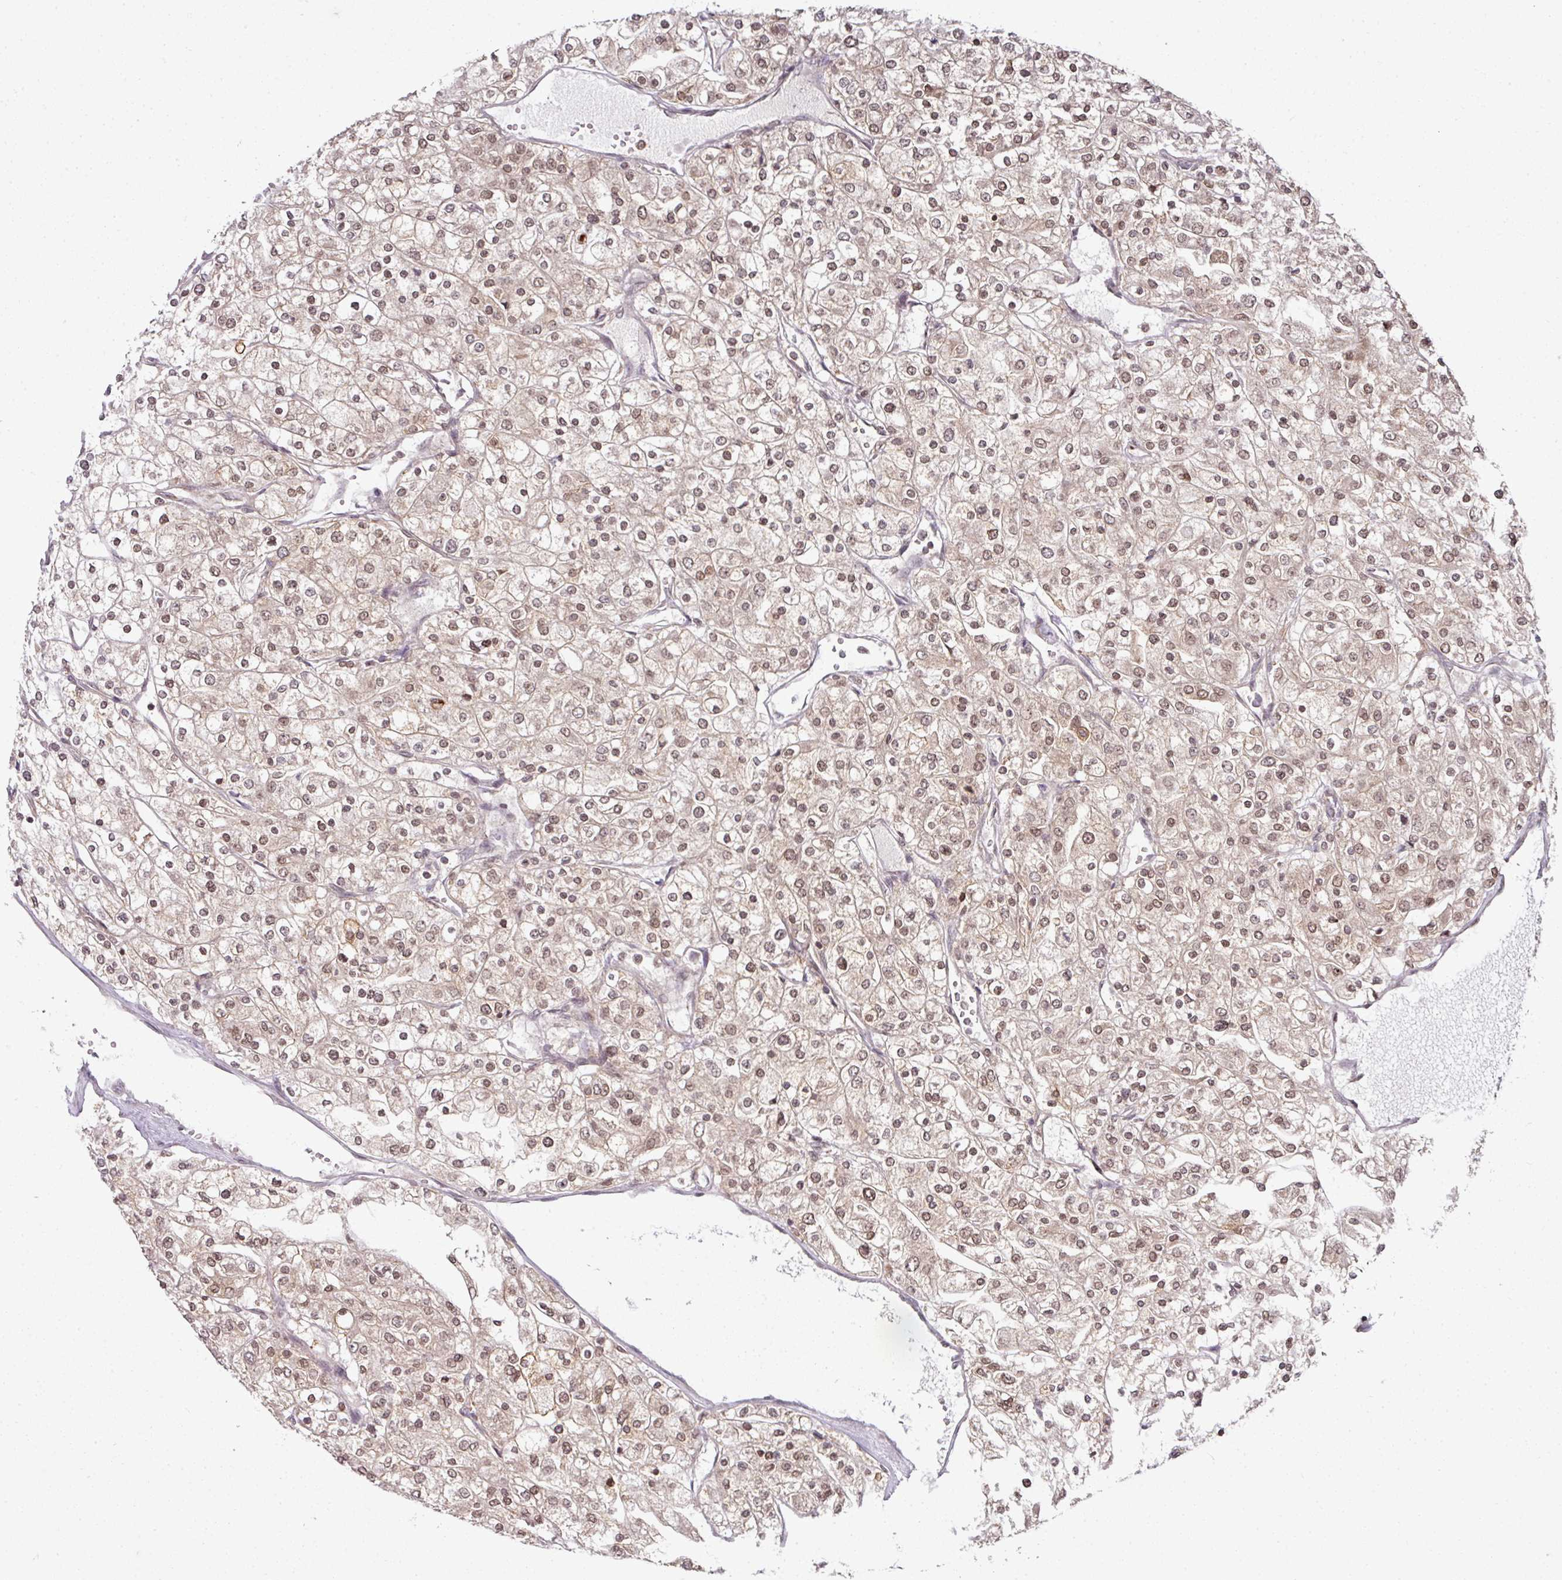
{"staining": {"intensity": "moderate", "quantity": ">75%", "location": "cytoplasmic/membranous,nuclear"}, "tissue": "renal cancer", "cell_type": "Tumor cells", "image_type": "cancer", "snomed": [{"axis": "morphology", "description": "Adenocarcinoma, NOS"}, {"axis": "topography", "description": "Kidney"}], "caption": "Immunohistochemical staining of renal adenocarcinoma reveals medium levels of moderate cytoplasmic/membranous and nuclear protein expression in about >75% of tumor cells.", "gene": "ANKRD18A", "patient": {"sex": "male", "age": 80}}